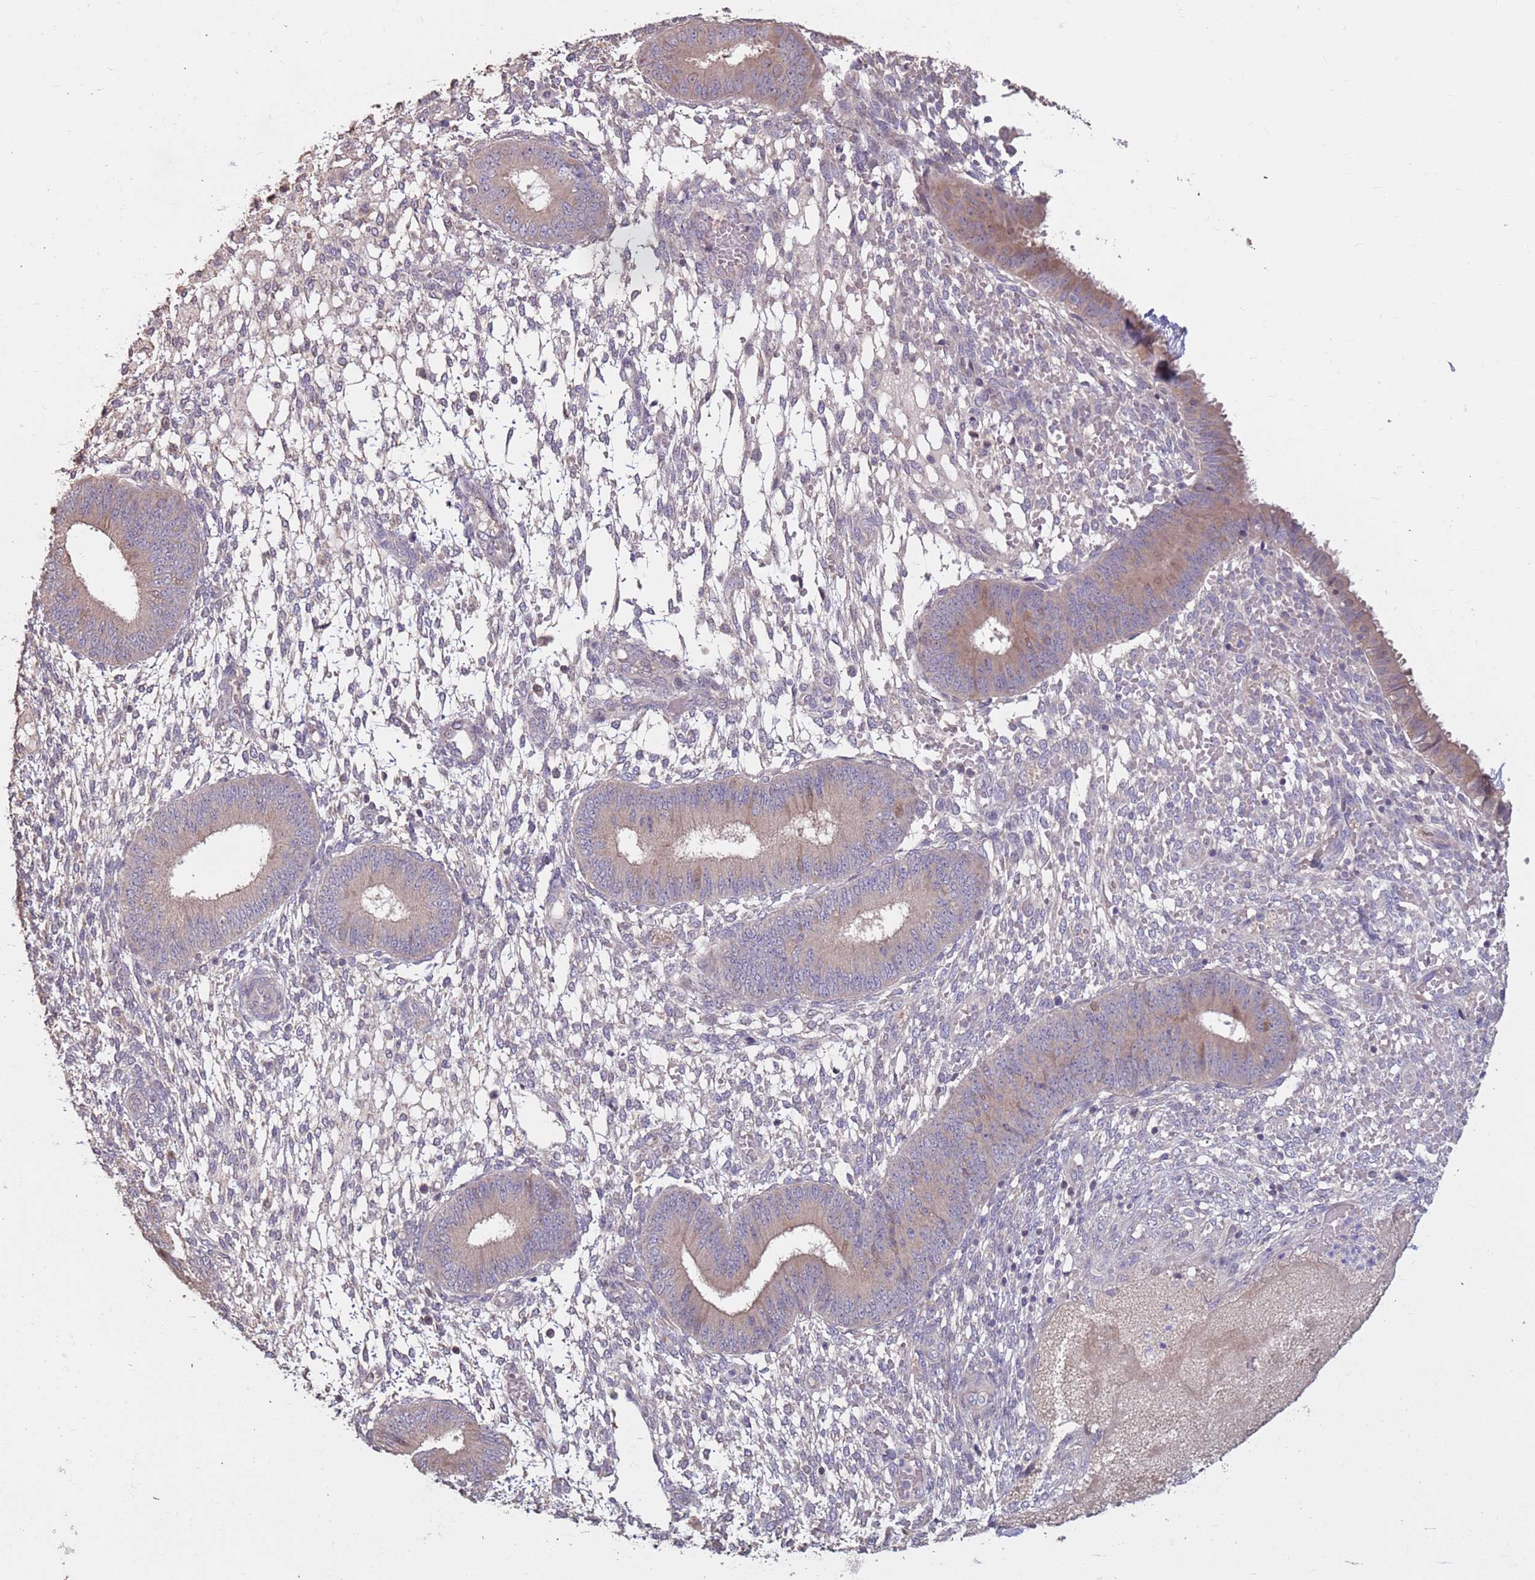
{"staining": {"intensity": "weak", "quantity": "<25%", "location": "cytoplasmic/membranous"}, "tissue": "endometrium", "cell_type": "Cells in endometrial stroma", "image_type": "normal", "snomed": [{"axis": "morphology", "description": "Normal tissue, NOS"}, {"axis": "topography", "description": "Endometrium"}], "caption": "Protein analysis of benign endometrium displays no significant expression in cells in endometrial stroma. (Stains: DAB (3,3'-diaminobenzidine) immunohistochemistry with hematoxylin counter stain, Microscopy: brightfield microscopy at high magnification).", "gene": "MBD3L1", "patient": {"sex": "female", "age": 49}}